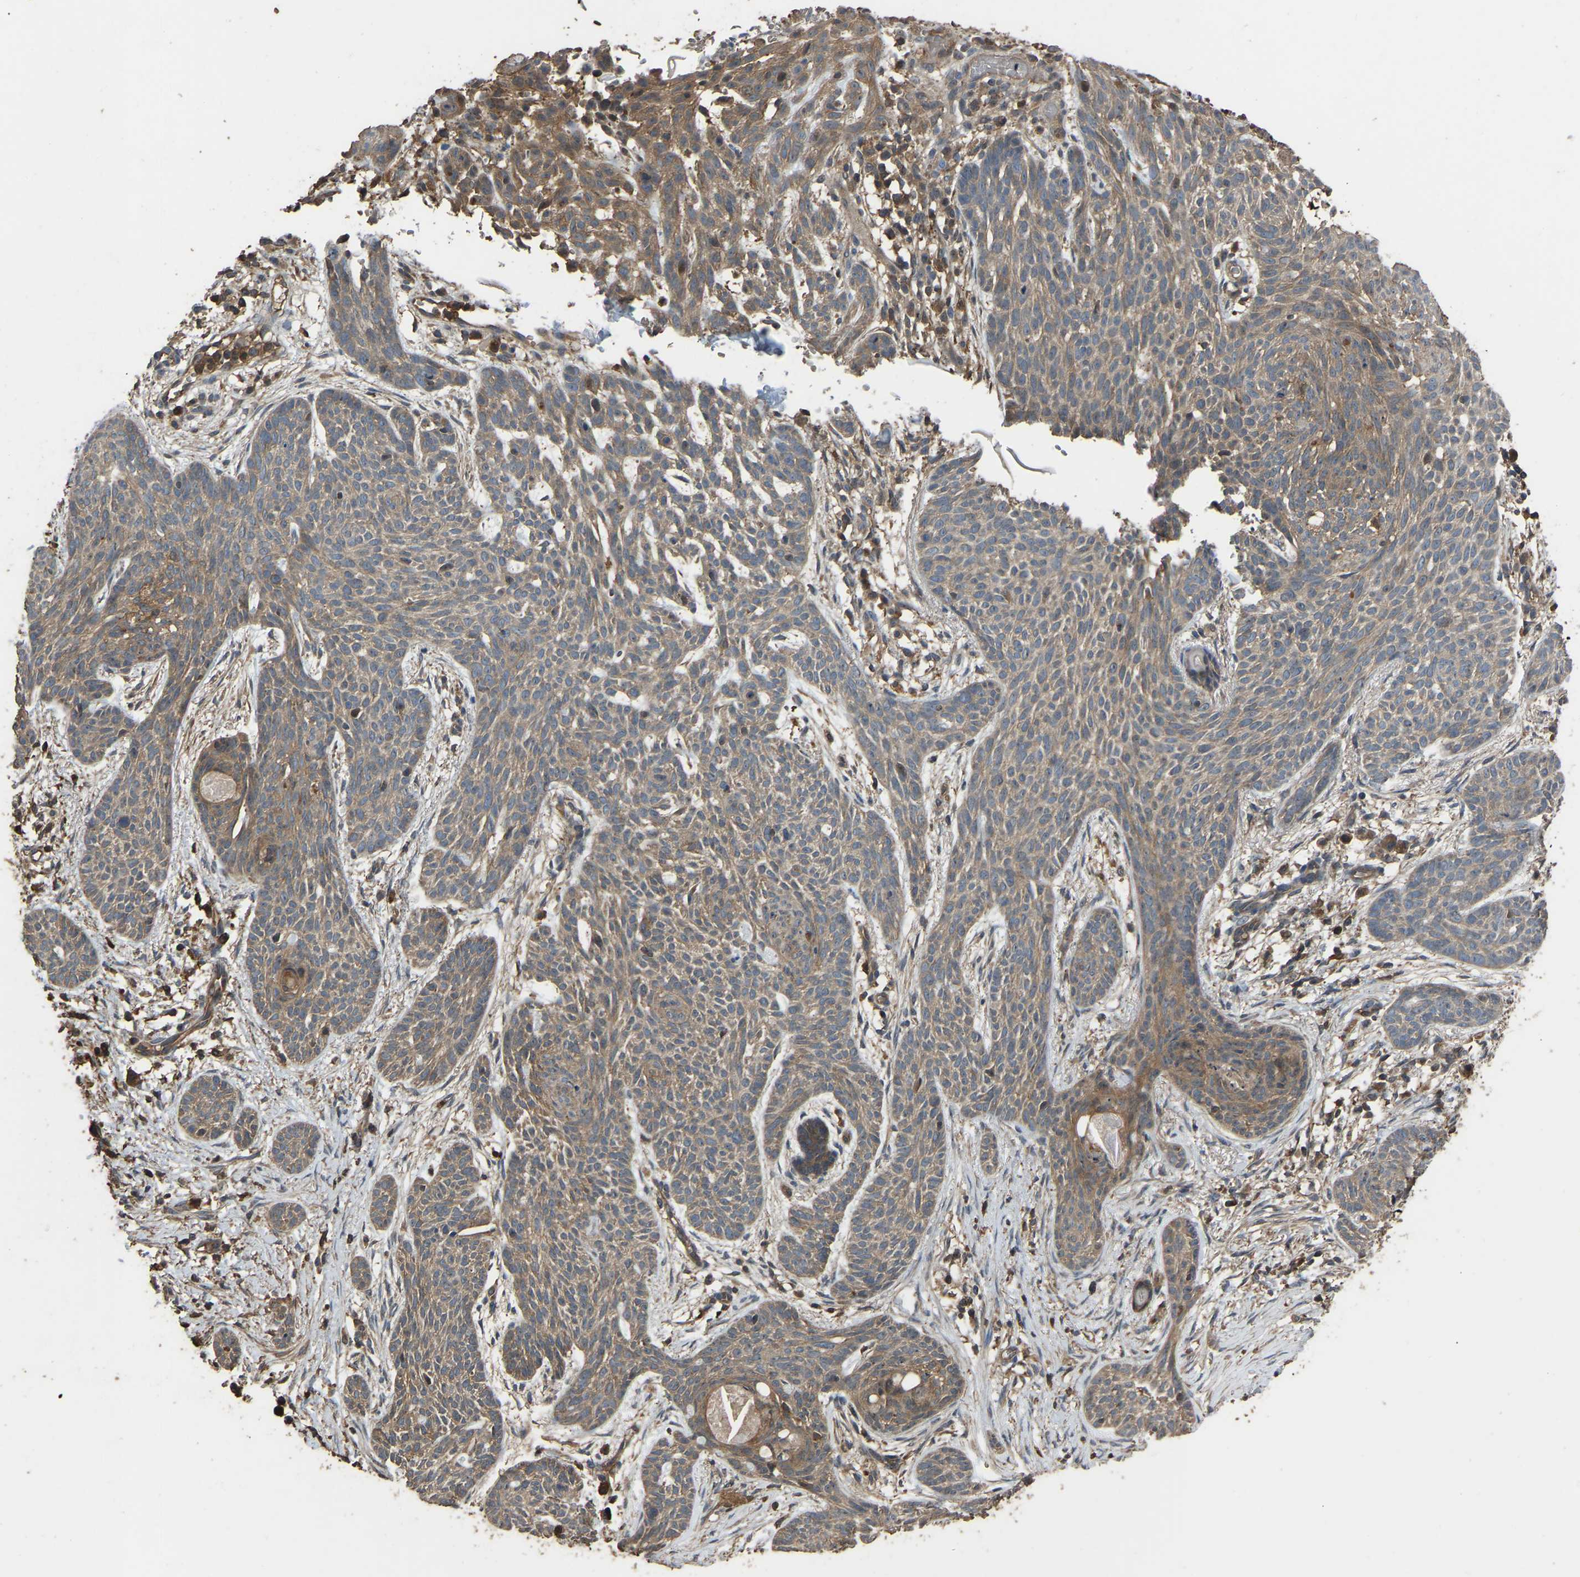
{"staining": {"intensity": "weak", "quantity": ">75%", "location": "cytoplasmic/membranous"}, "tissue": "skin cancer", "cell_type": "Tumor cells", "image_type": "cancer", "snomed": [{"axis": "morphology", "description": "Basal cell carcinoma"}, {"axis": "topography", "description": "Skin"}], "caption": "A high-resolution histopathology image shows IHC staining of basal cell carcinoma (skin), which demonstrates weak cytoplasmic/membranous expression in about >75% of tumor cells.", "gene": "FHIT", "patient": {"sex": "female", "age": 59}}